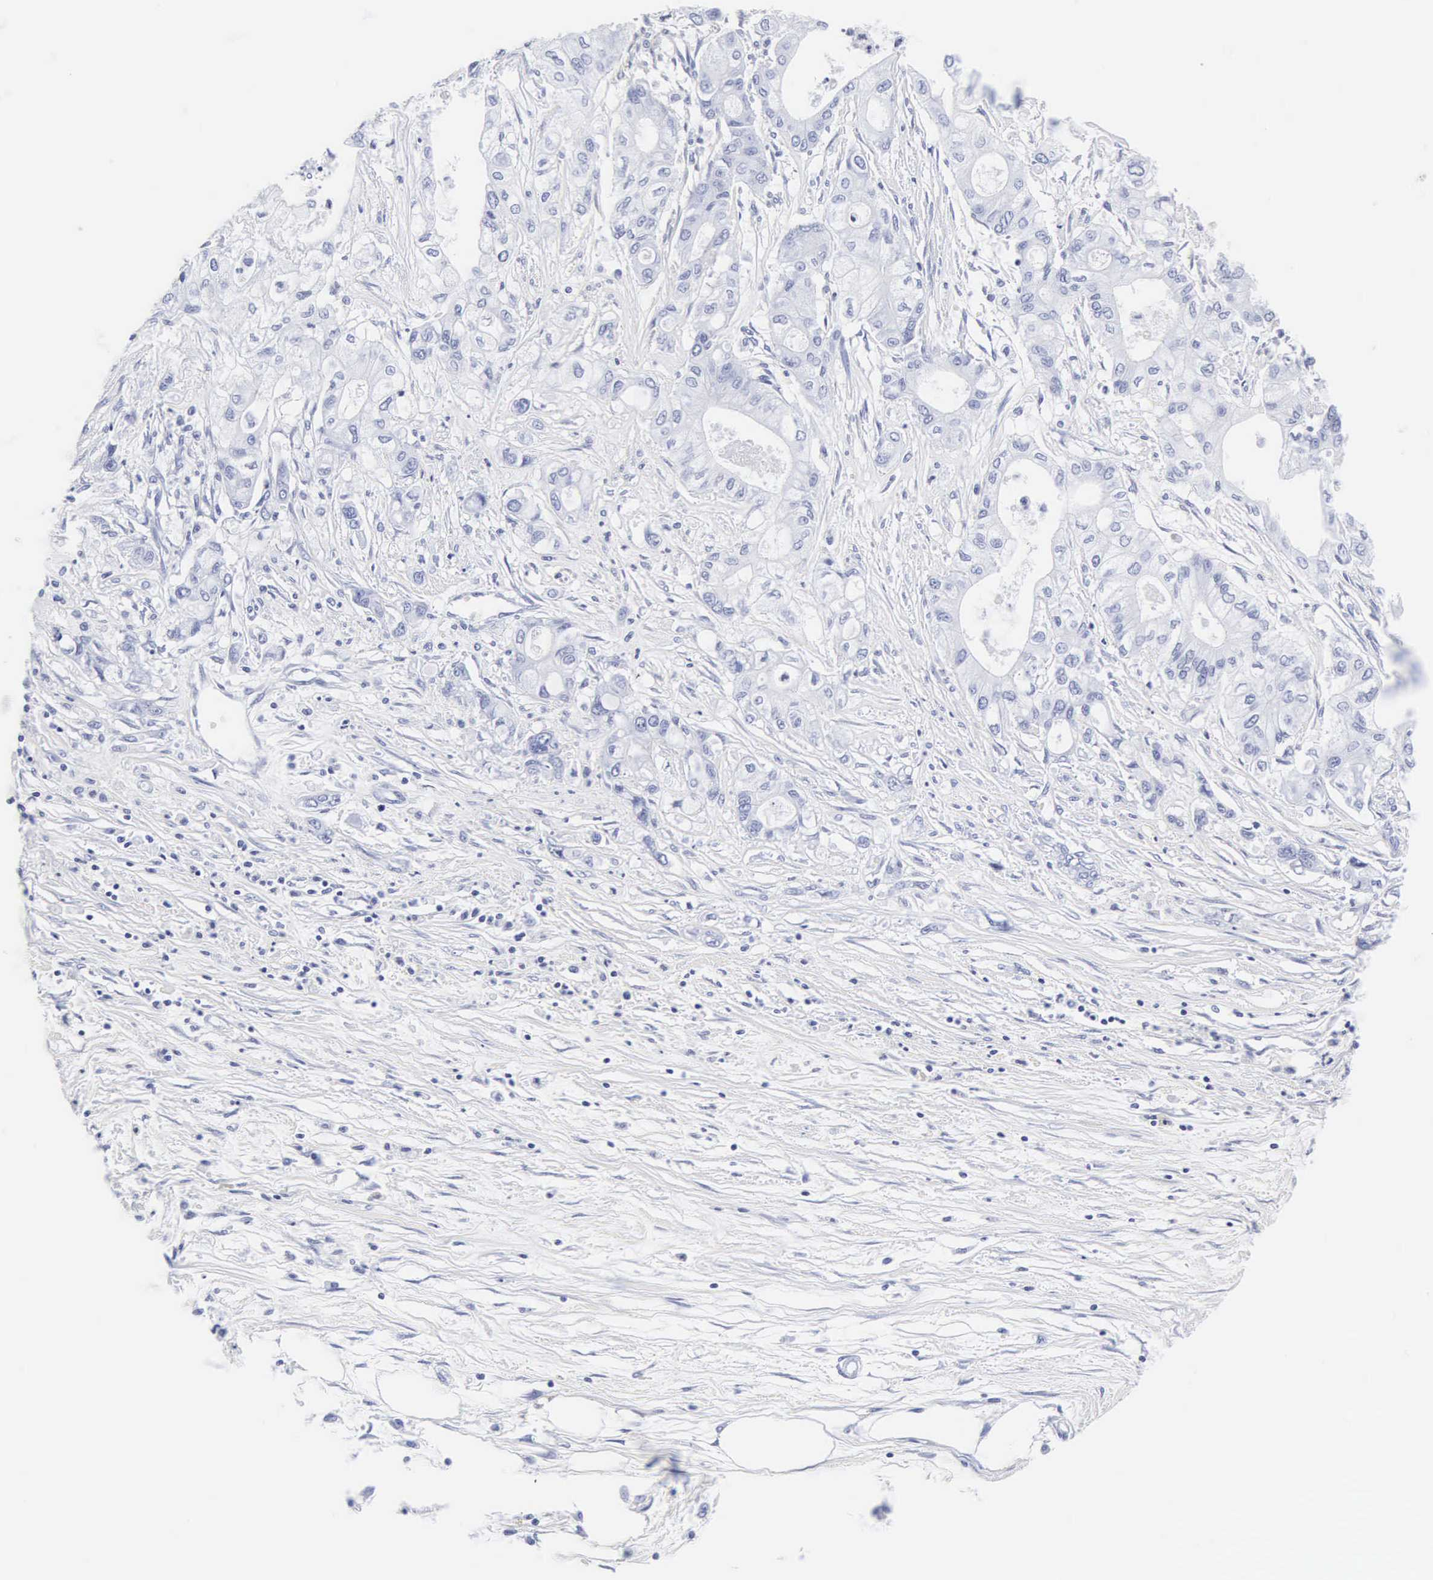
{"staining": {"intensity": "negative", "quantity": "none", "location": "none"}, "tissue": "pancreatic cancer", "cell_type": "Tumor cells", "image_type": "cancer", "snomed": [{"axis": "morphology", "description": "Adenocarcinoma, NOS"}, {"axis": "topography", "description": "Pancreas"}], "caption": "DAB (3,3'-diaminobenzidine) immunohistochemical staining of pancreatic cancer displays no significant positivity in tumor cells. Brightfield microscopy of immunohistochemistry (IHC) stained with DAB (brown) and hematoxylin (blue), captured at high magnification.", "gene": "INS", "patient": {"sex": "male", "age": 79}}